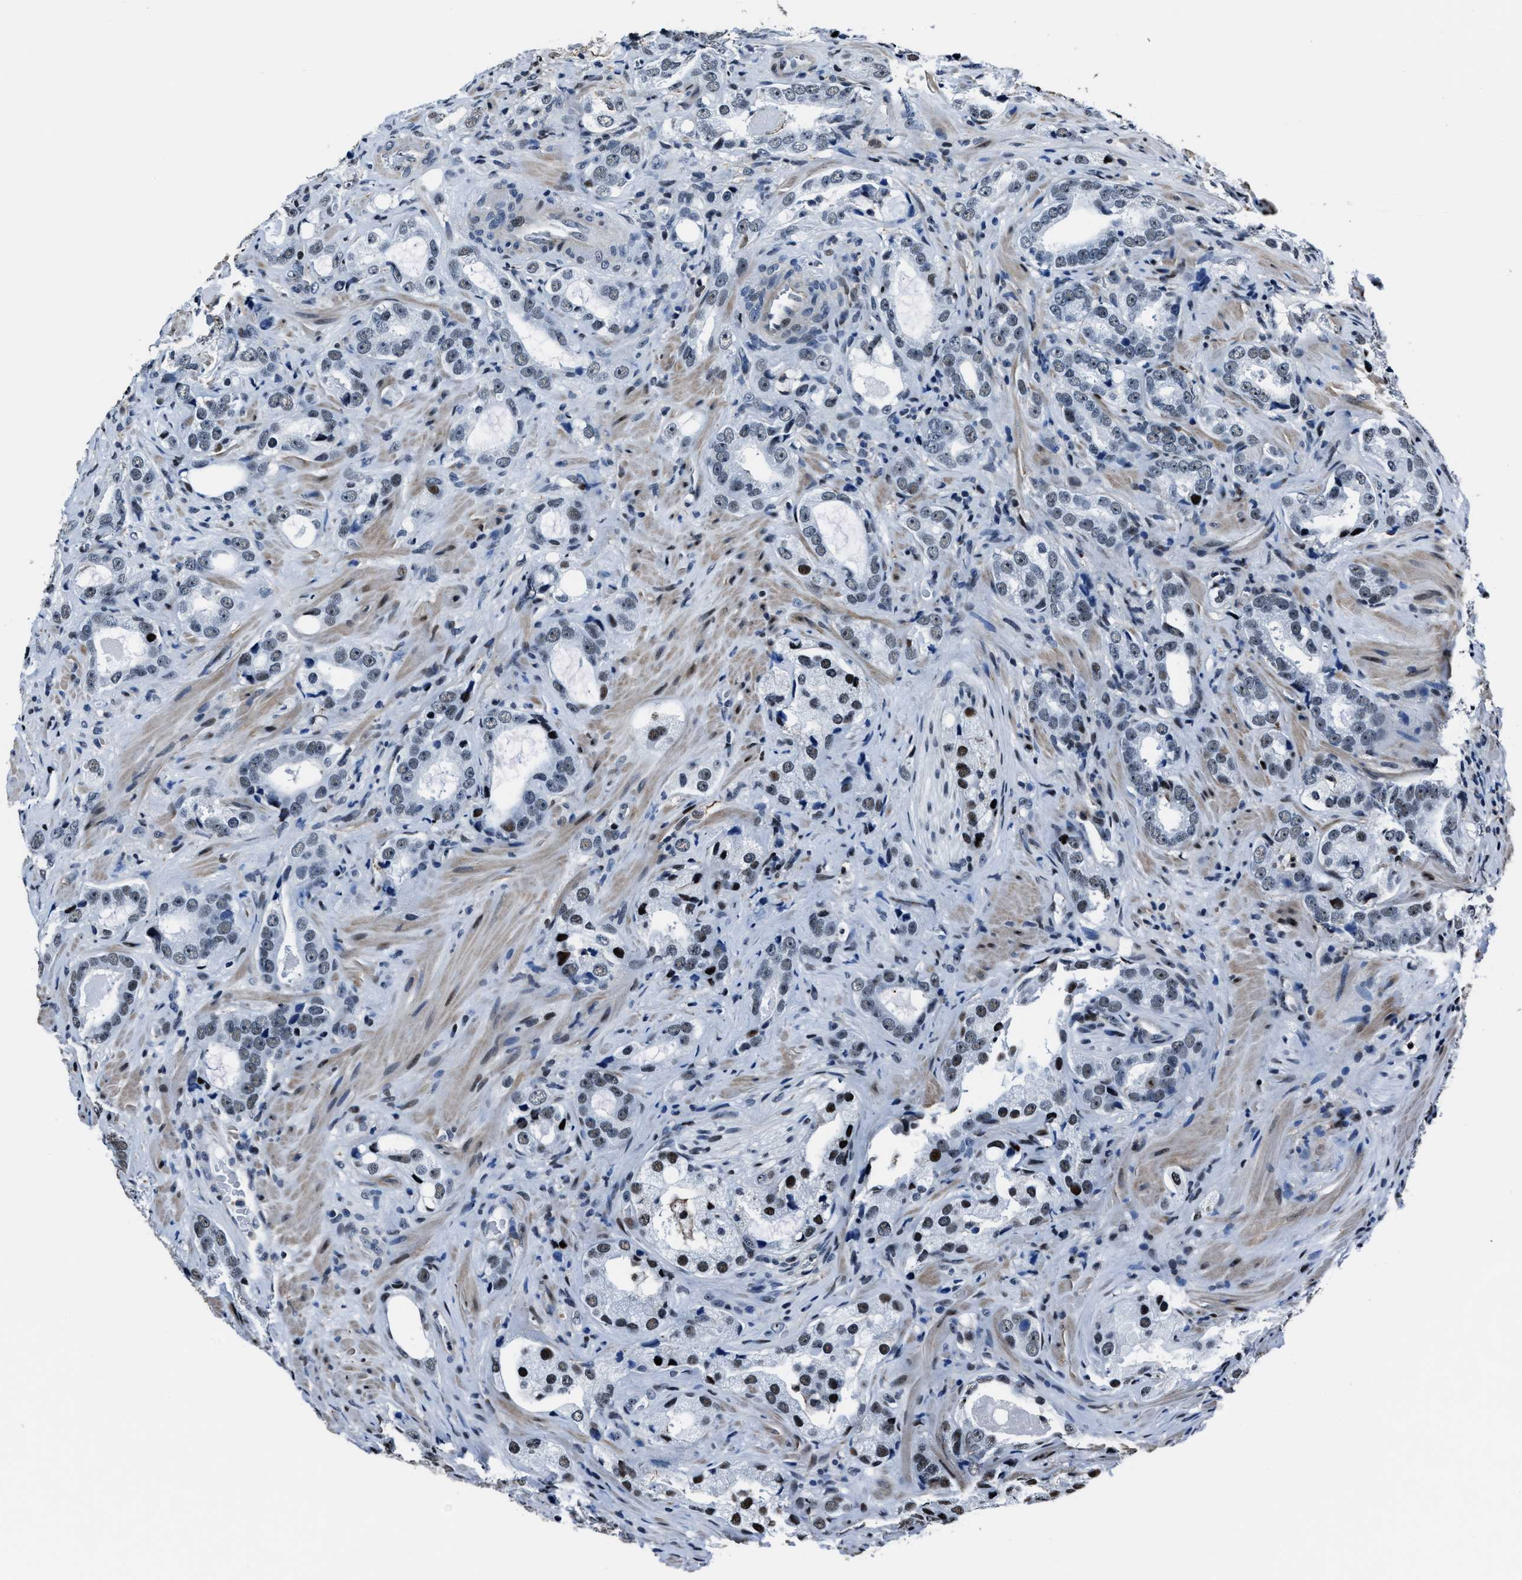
{"staining": {"intensity": "weak", "quantity": "25%-75%", "location": "nuclear"}, "tissue": "prostate cancer", "cell_type": "Tumor cells", "image_type": "cancer", "snomed": [{"axis": "morphology", "description": "Adenocarcinoma, High grade"}, {"axis": "topography", "description": "Prostate"}], "caption": "A micrograph of prostate cancer (high-grade adenocarcinoma) stained for a protein exhibits weak nuclear brown staining in tumor cells.", "gene": "PPIE", "patient": {"sex": "male", "age": 63}}